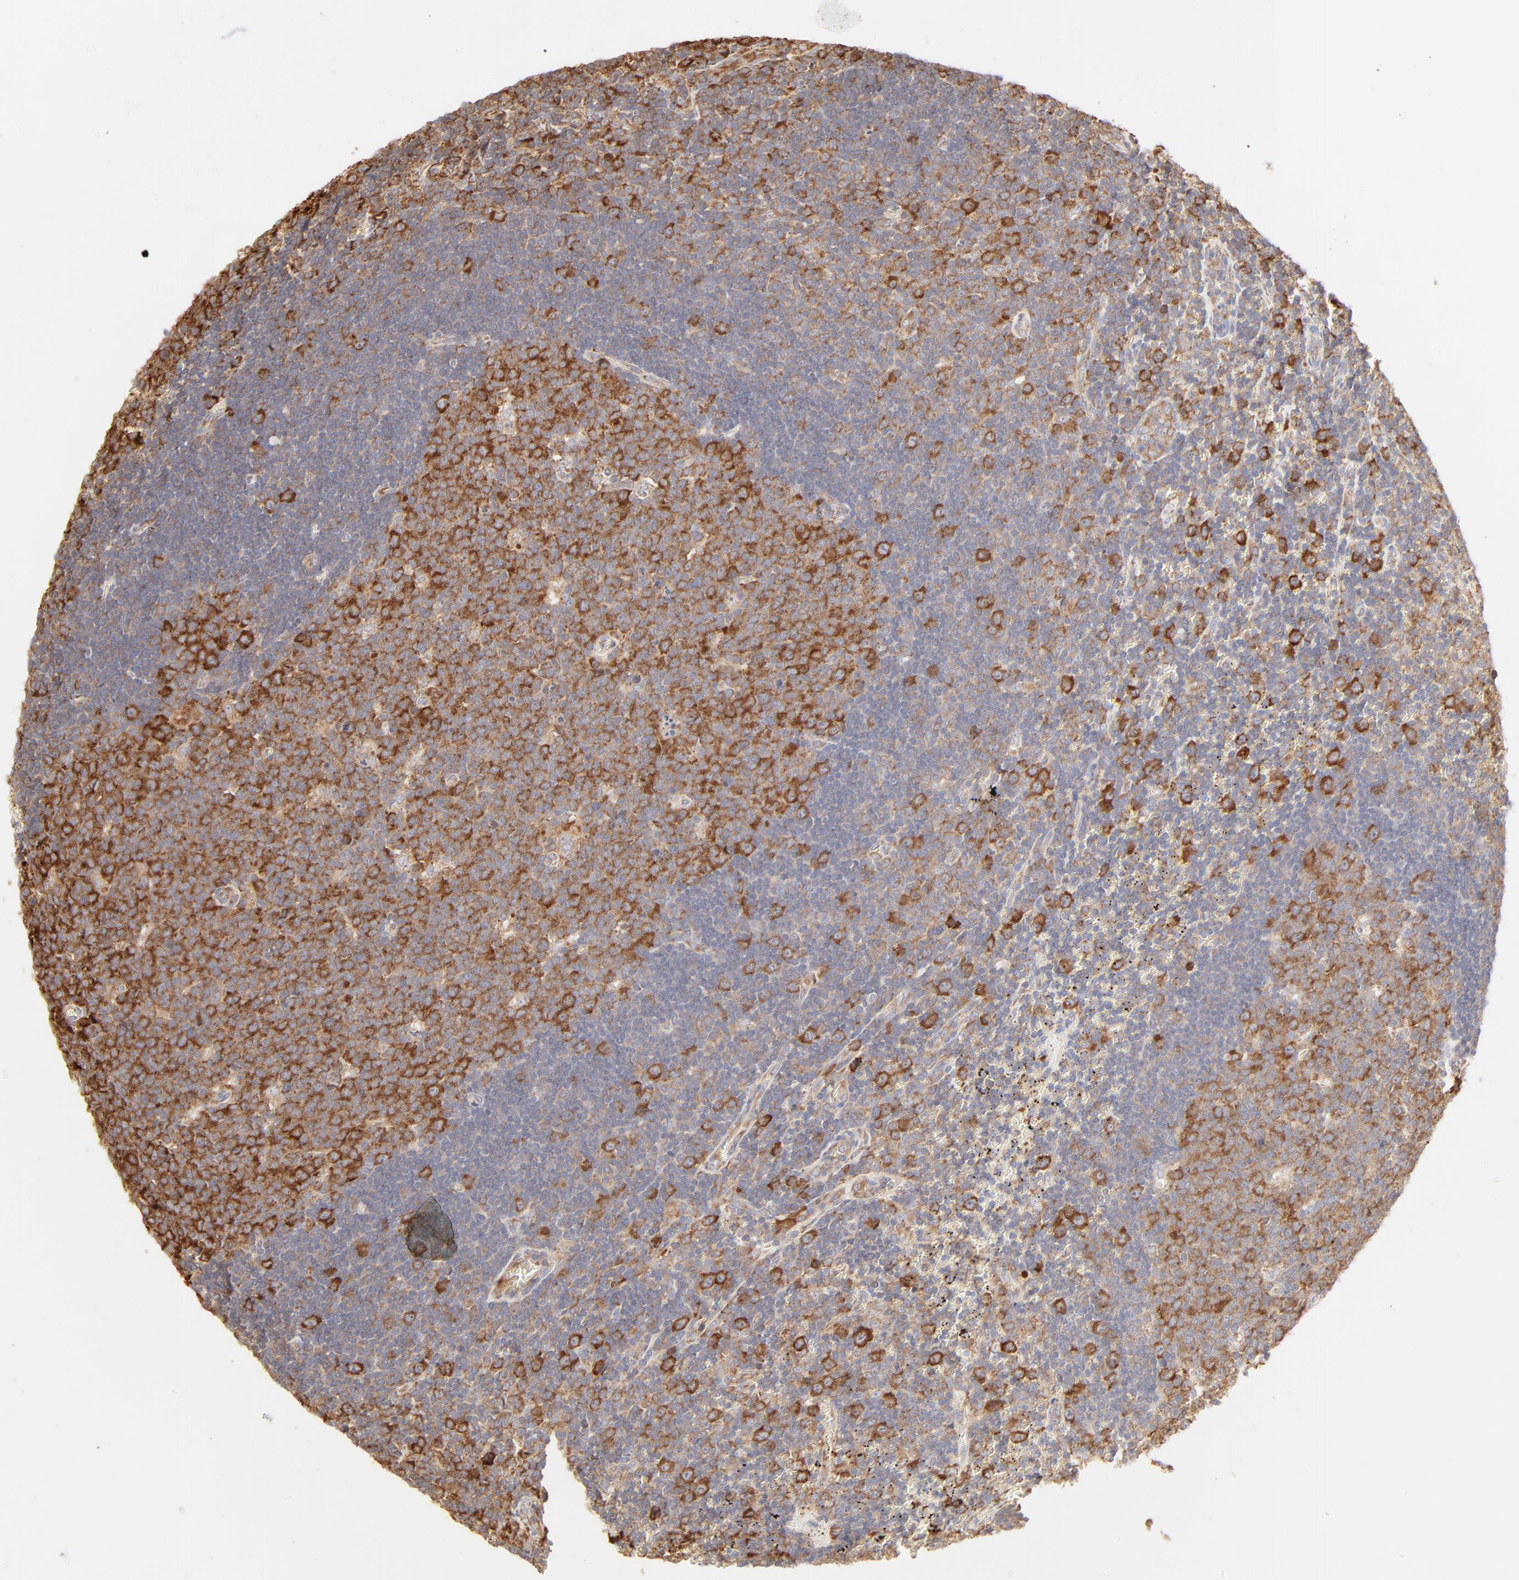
{"staining": {"intensity": "strong", "quantity": "25%-75%", "location": "cytoplasmic/membranous"}, "tissue": "lymph node", "cell_type": "Germinal center cells", "image_type": "normal", "snomed": [{"axis": "morphology", "description": "Normal tissue, NOS"}, {"axis": "topography", "description": "Lymph node"}, {"axis": "topography", "description": "Salivary gland"}], "caption": "Immunohistochemical staining of benign lymph node demonstrates strong cytoplasmic/membranous protein staining in approximately 25%-75% of germinal center cells.", "gene": "RPS20", "patient": {"sex": "male", "age": 8}}